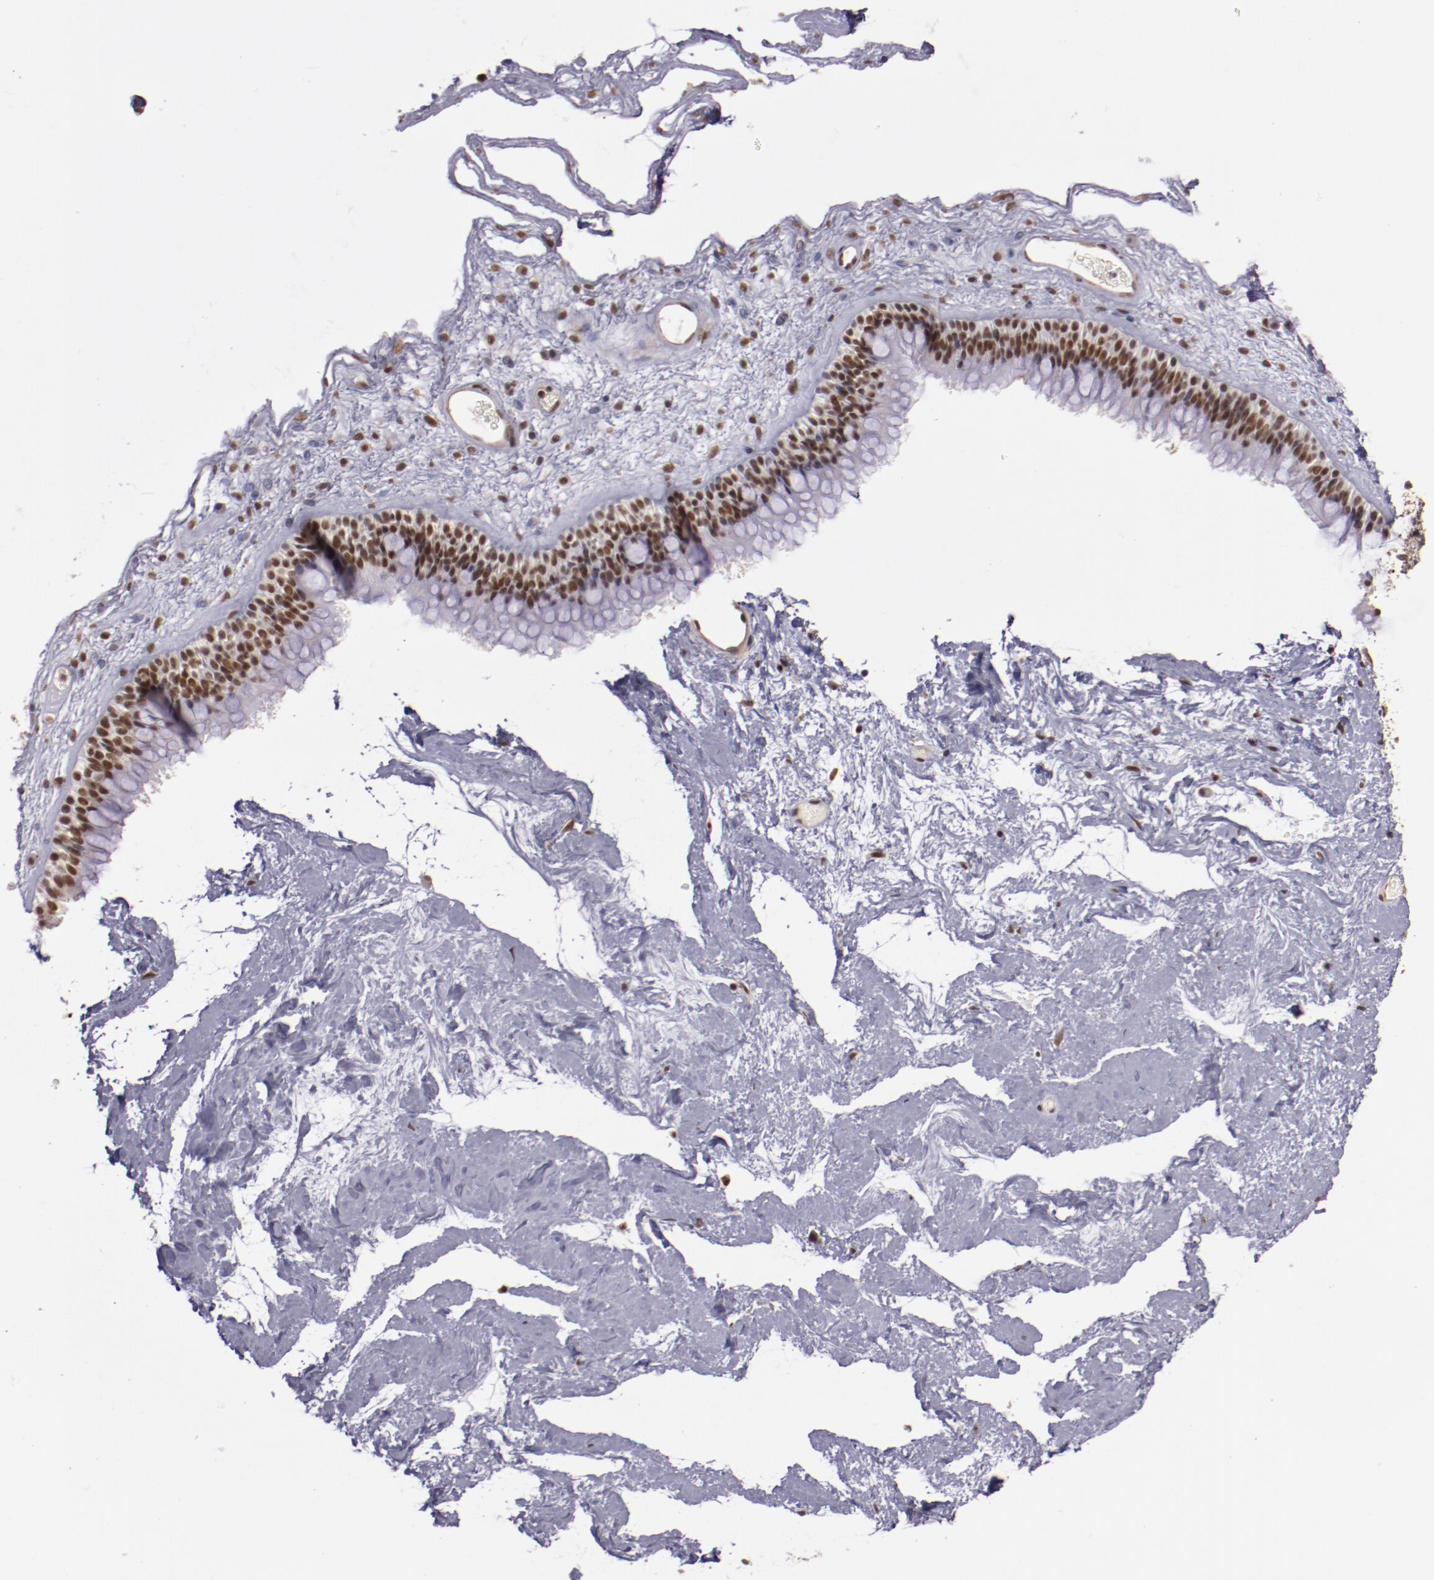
{"staining": {"intensity": "moderate", "quantity": ">75%", "location": "cytoplasmic/membranous,nuclear"}, "tissue": "nasopharynx", "cell_type": "Respiratory epithelial cells", "image_type": "normal", "snomed": [{"axis": "morphology", "description": "Normal tissue, NOS"}, {"axis": "morphology", "description": "Inflammation, NOS"}, {"axis": "topography", "description": "Nasopharynx"}], "caption": "Immunohistochemical staining of benign human nasopharynx reveals medium levels of moderate cytoplasmic/membranous,nuclear positivity in about >75% of respiratory epithelial cells. Nuclei are stained in blue.", "gene": "STAG2", "patient": {"sex": "male", "age": 48}}